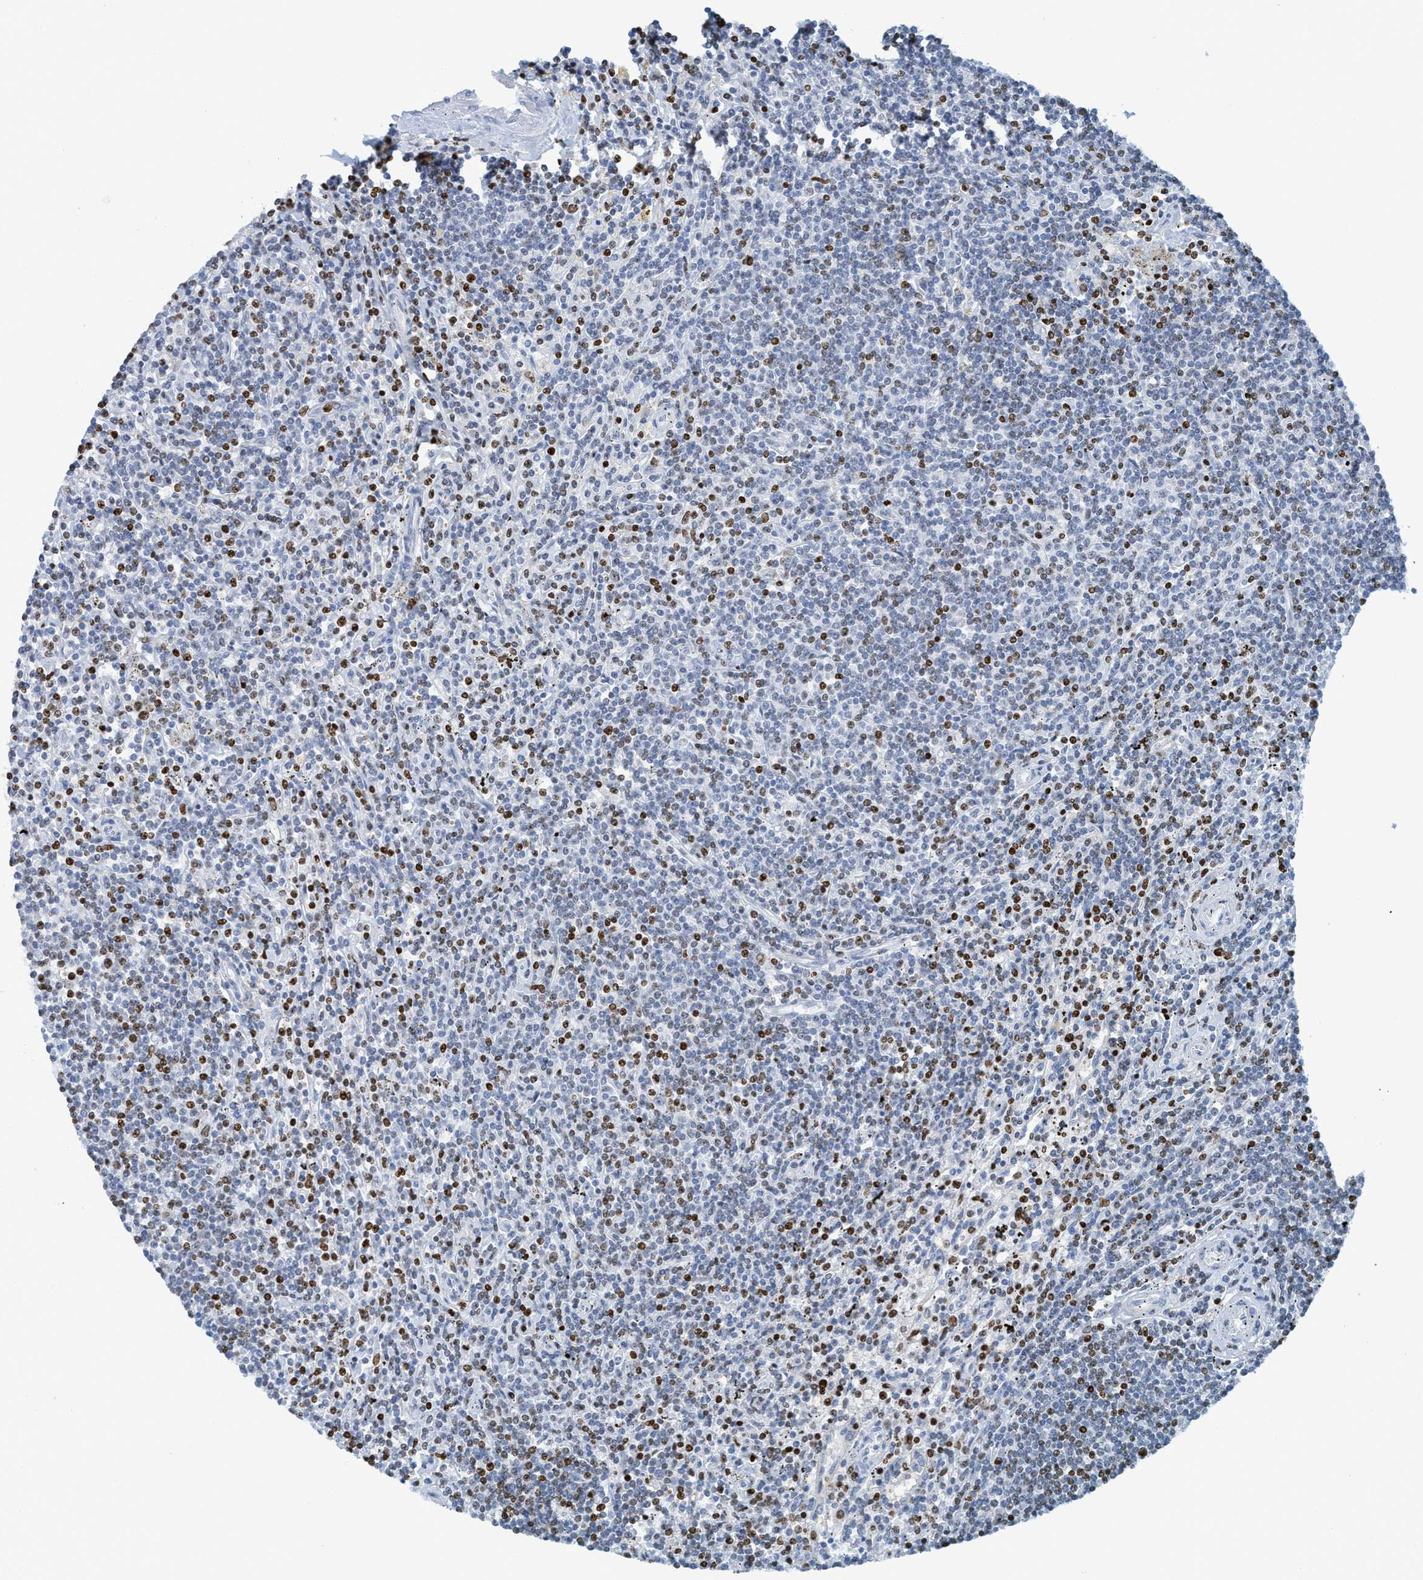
{"staining": {"intensity": "moderate", "quantity": "25%-75%", "location": "nuclear"}, "tissue": "lymphoma", "cell_type": "Tumor cells", "image_type": "cancer", "snomed": [{"axis": "morphology", "description": "Malignant lymphoma, non-Hodgkin's type, Low grade"}, {"axis": "topography", "description": "Spleen"}], "caption": "Immunohistochemical staining of lymphoma exhibits medium levels of moderate nuclear positivity in approximately 25%-75% of tumor cells. The staining was performed using DAB (3,3'-diaminobenzidine) to visualize the protein expression in brown, while the nuclei were stained in blue with hematoxylin (Magnification: 20x).", "gene": "SH3D19", "patient": {"sex": "male", "age": 76}}